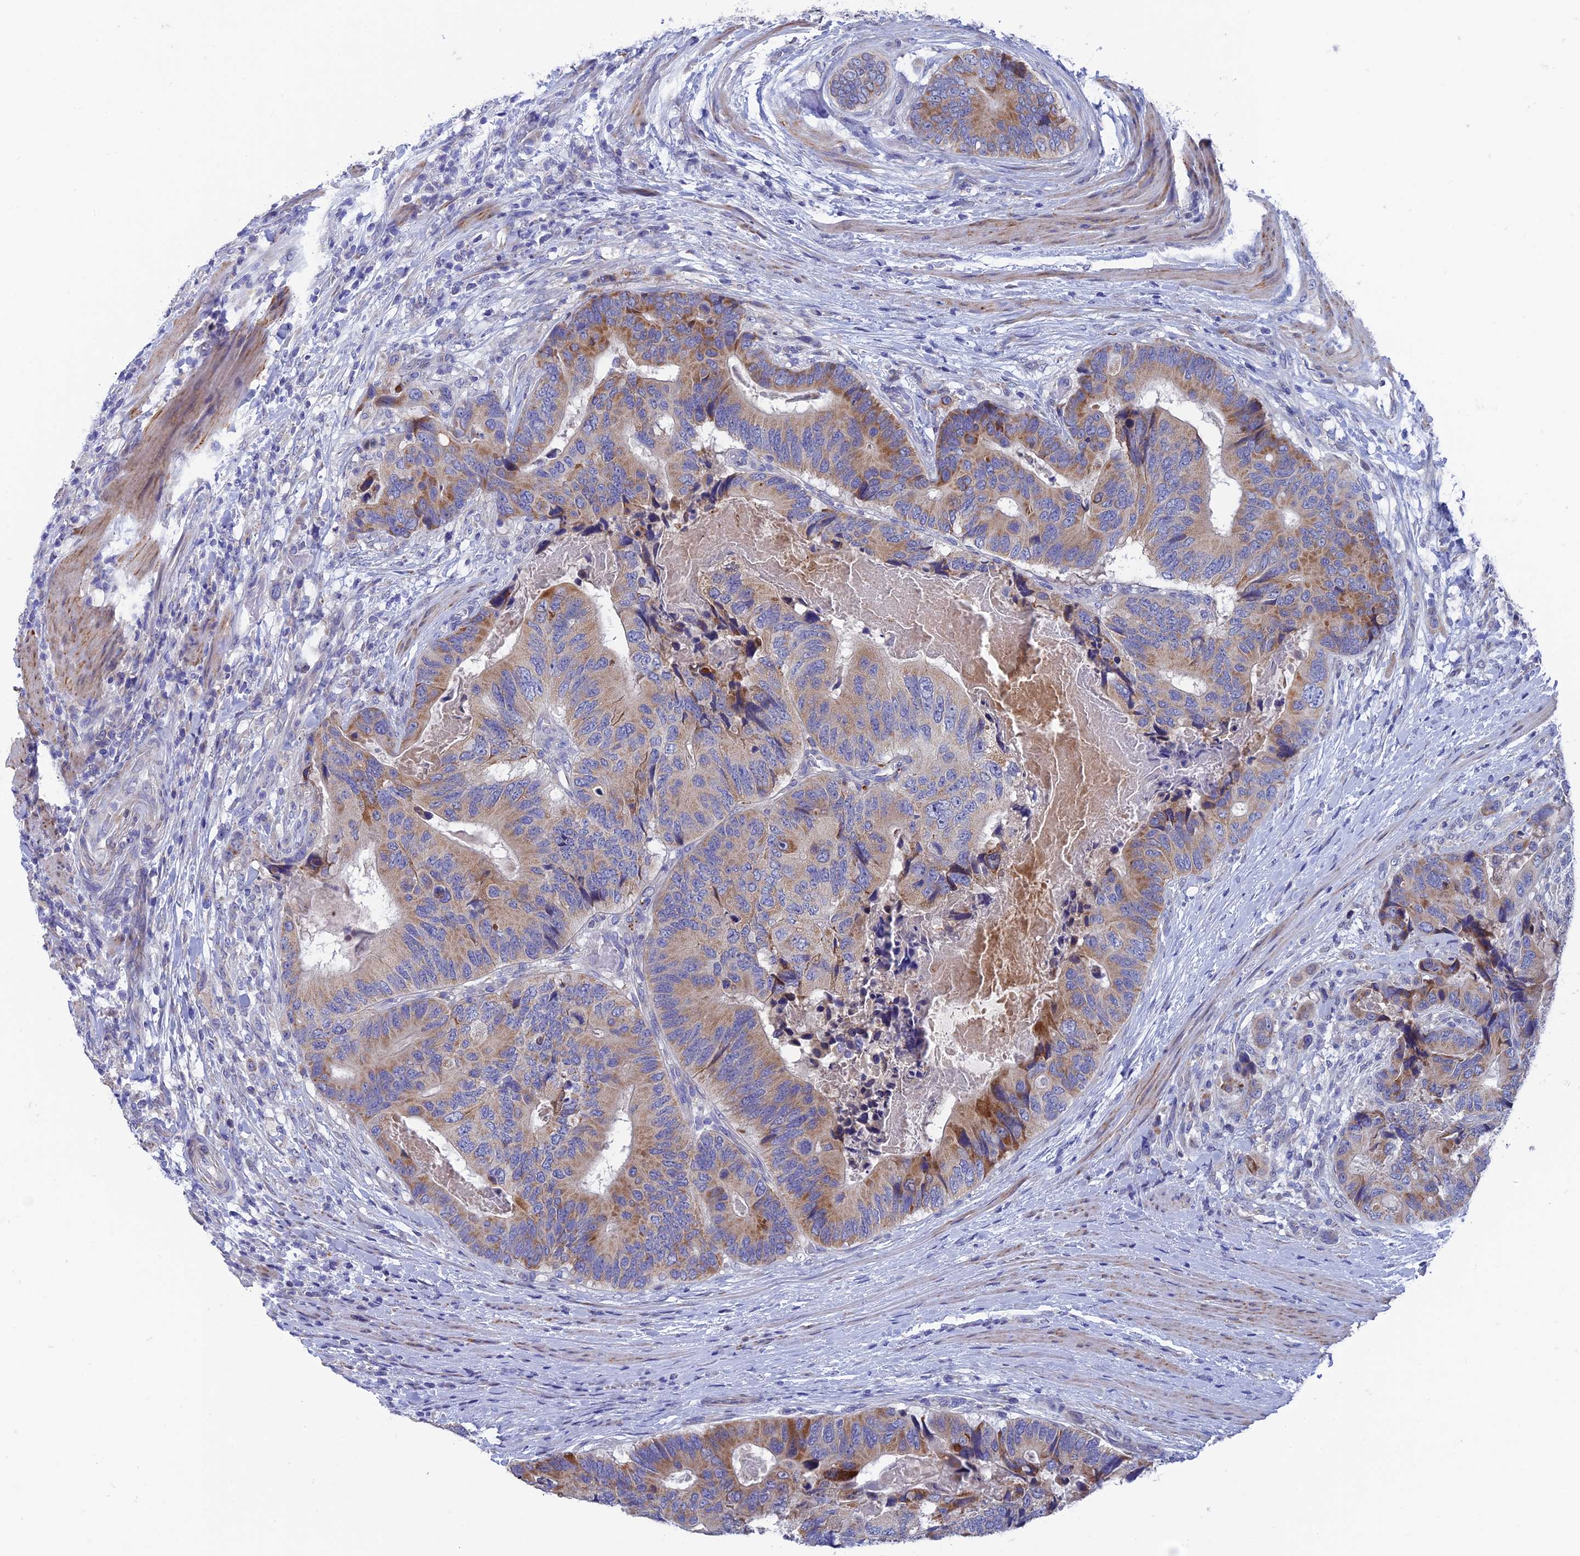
{"staining": {"intensity": "moderate", "quantity": ">75%", "location": "cytoplasmic/membranous"}, "tissue": "colorectal cancer", "cell_type": "Tumor cells", "image_type": "cancer", "snomed": [{"axis": "morphology", "description": "Adenocarcinoma, NOS"}, {"axis": "topography", "description": "Colon"}], "caption": "Immunohistochemistry (DAB) staining of human adenocarcinoma (colorectal) reveals moderate cytoplasmic/membranous protein positivity in approximately >75% of tumor cells. (brown staining indicates protein expression, while blue staining denotes nuclei).", "gene": "AK4", "patient": {"sex": "male", "age": 84}}